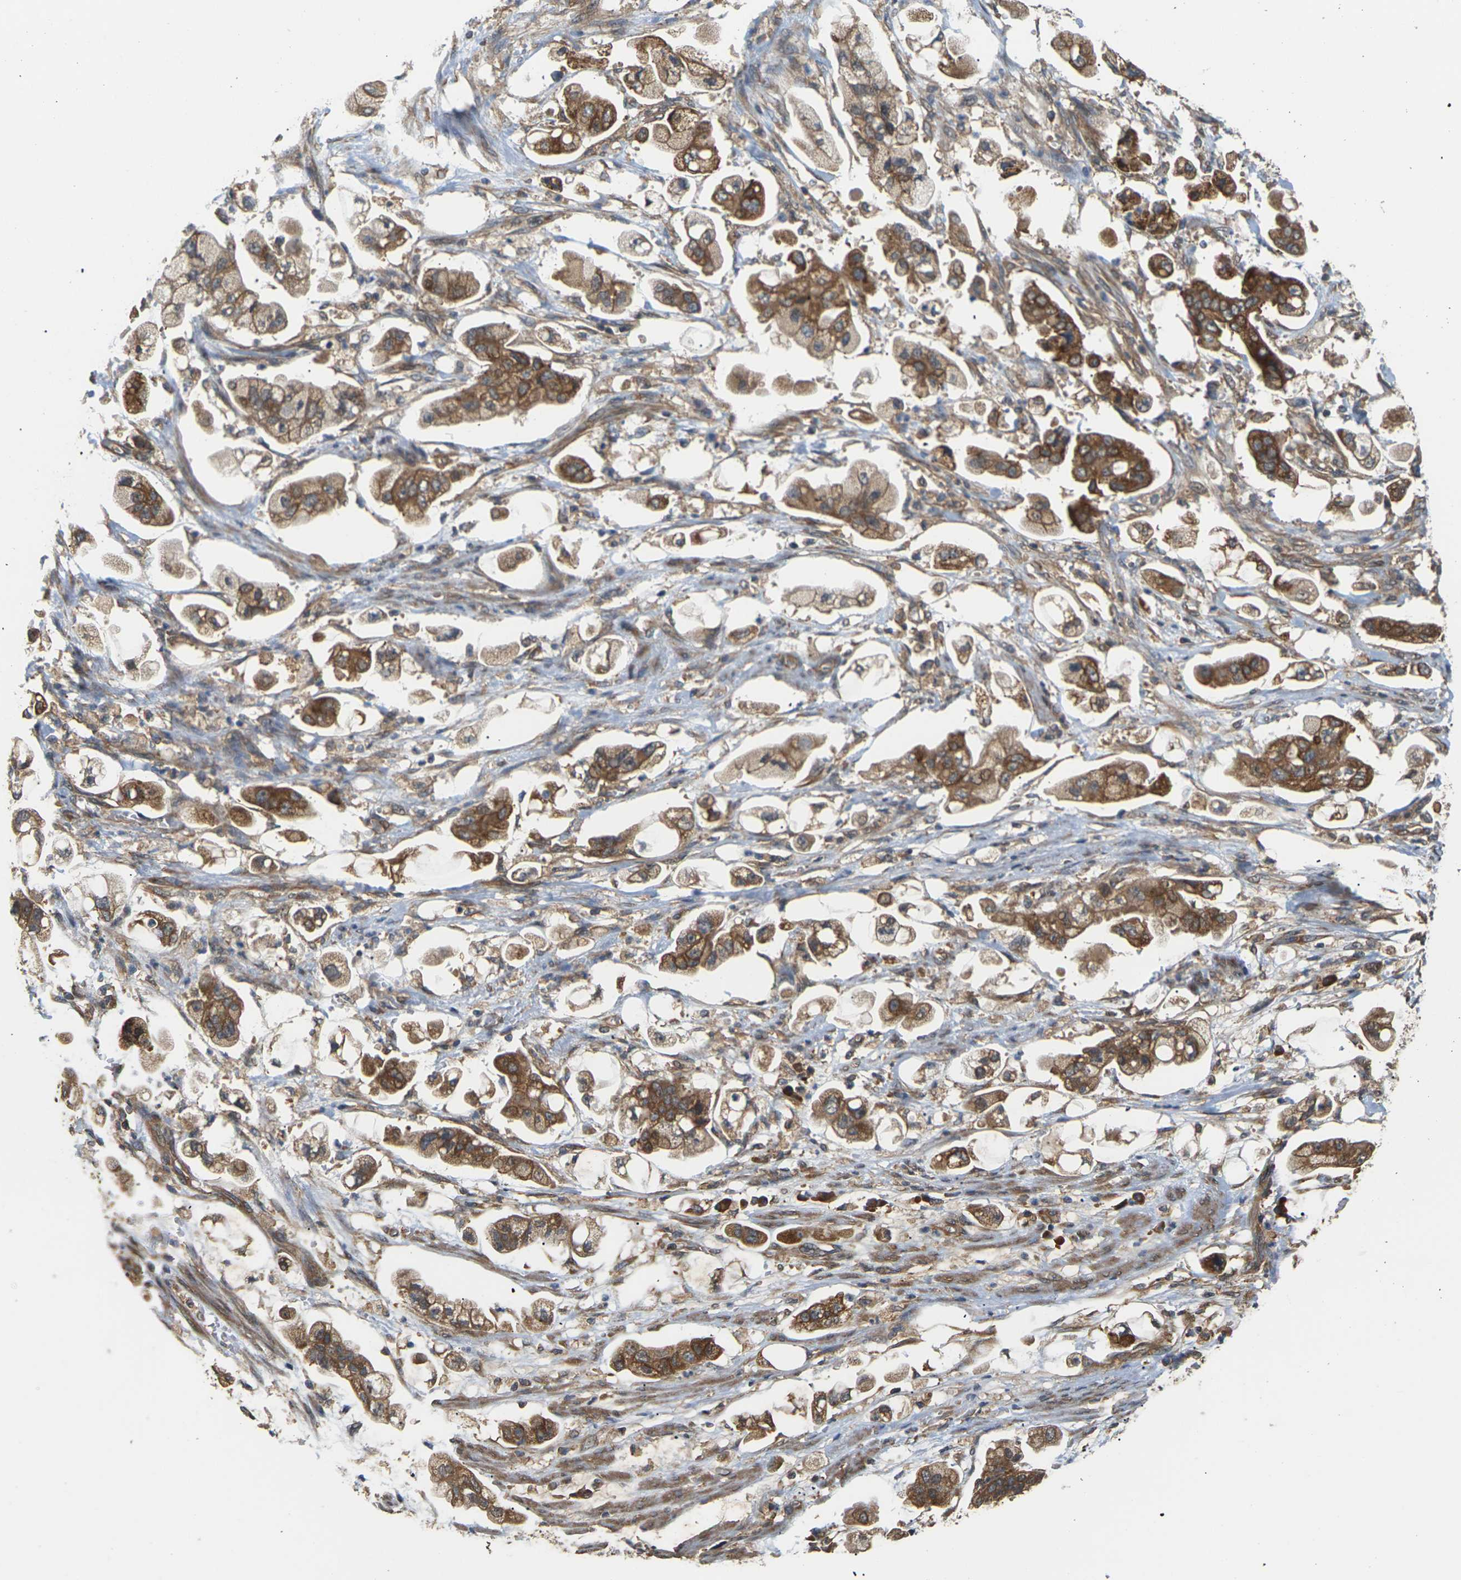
{"staining": {"intensity": "moderate", "quantity": ">75%", "location": "cytoplasmic/membranous"}, "tissue": "stomach cancer", "cell_type": "Tumor cells", "image_type": "cancer", "snomed": [{"axis": "morphology", "description": "Adenocarcinoma, NOS"}, {"axis": "topography", "description": "Stomach"}], "caption": "IHC histopathology image of neoplastic tissue: stomach cancer stained using IHC reveals medium levels of moderate protein expression localized specifically in the cytoplasmic/membranous of tumor cells, appearing as a cytoplasmic/membranous brown color.", "gene": "NRAS", "patient": {"sex": "male", "age": 62}}